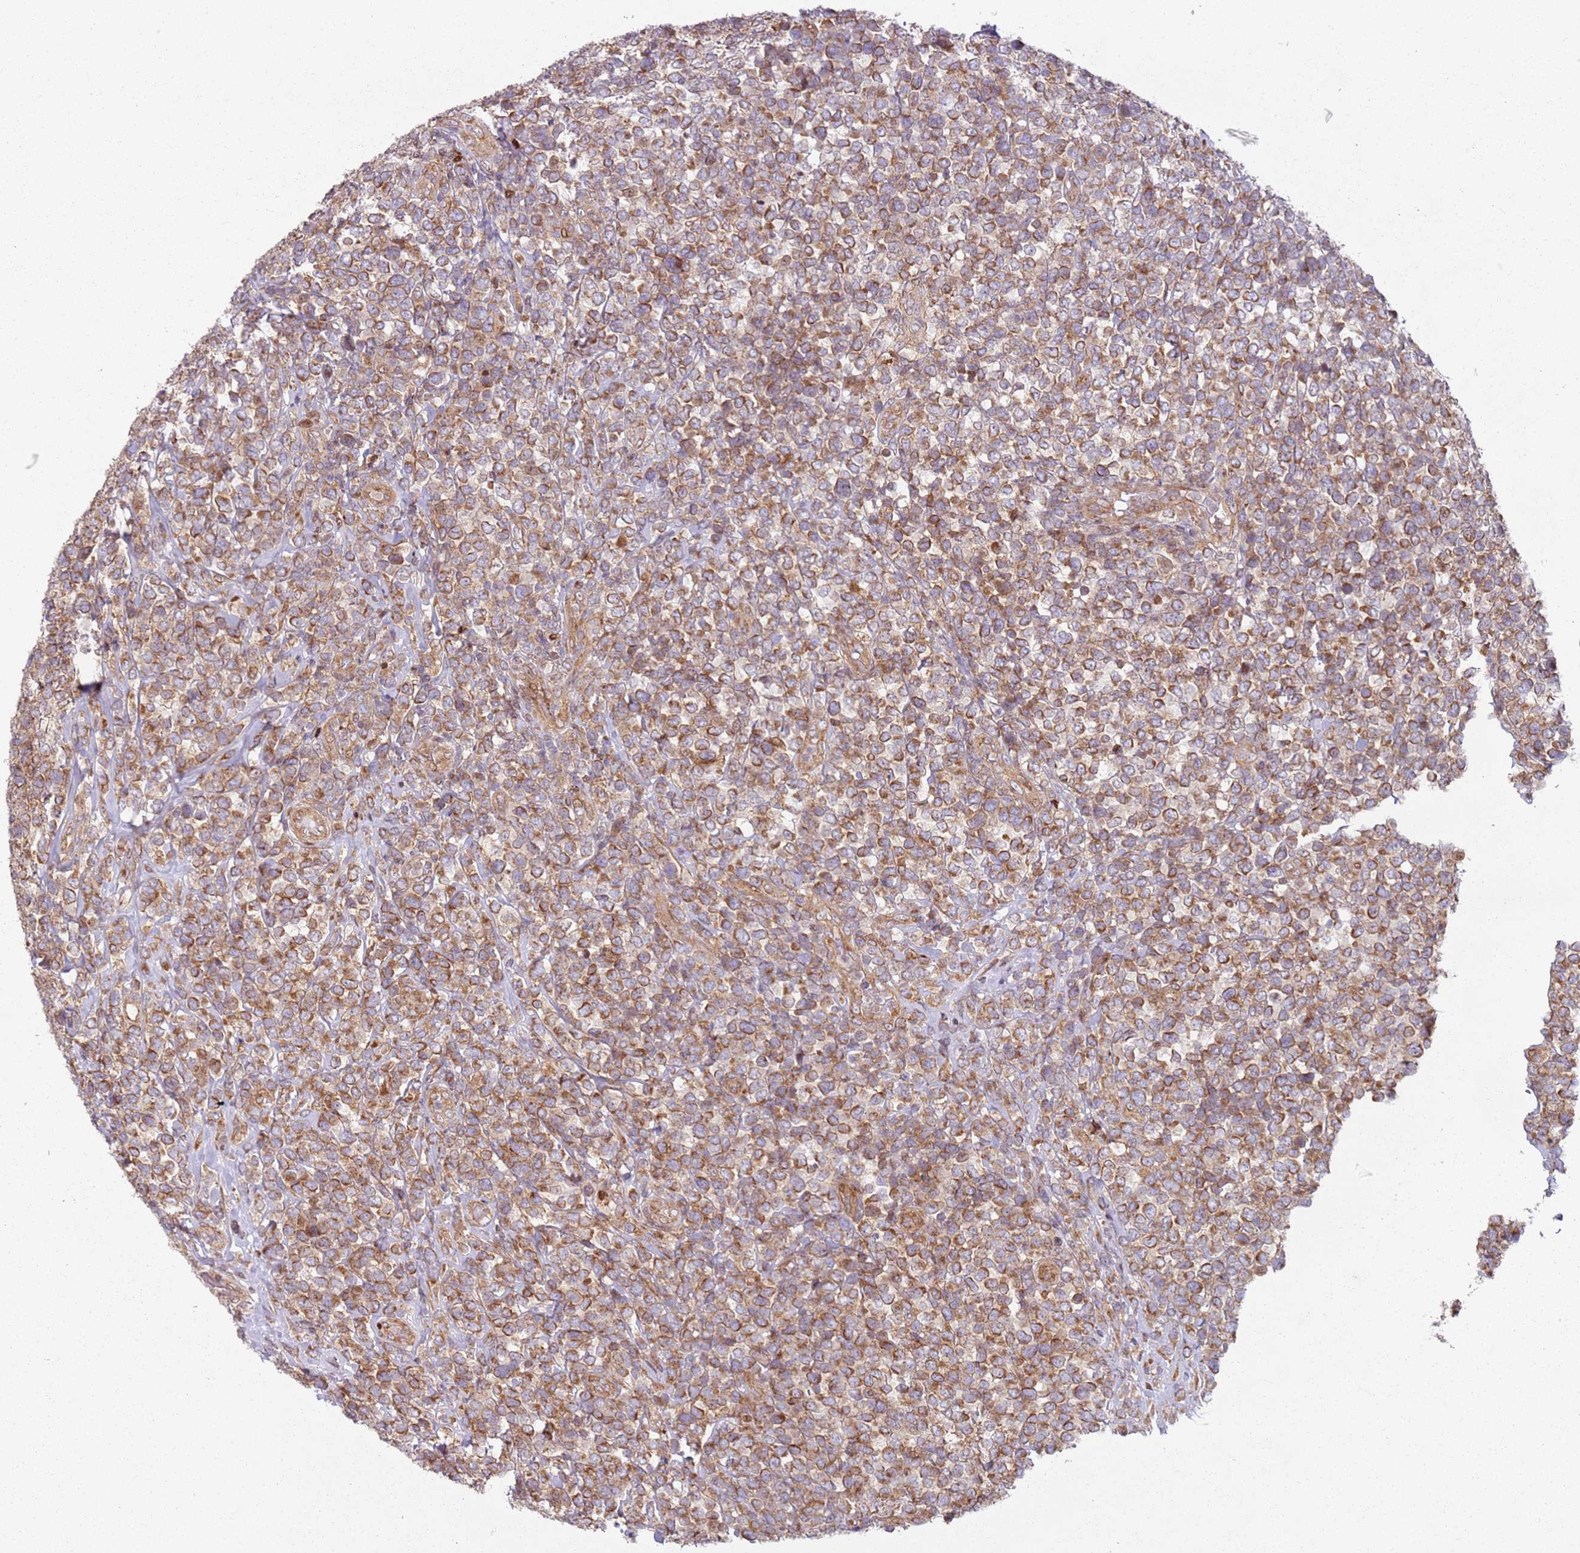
{"staining": {"intensity": "moderate", "quantity": ">75%", "location": "cytoplasmic/membranous"}, "tissue": "lymphoma", "cell_type": "Tumor cells", "image_type": "cancer", "snomed": [{"axis": "morphology", "description": "Malignant lymphoma, non-Hodgkin's type, High grade"}, {"axis": "topography", "description": "Soft tissue"}], "caption": "DAB immunohistochemical staining of human lymphoma displays moderate cytoplasmic/membranous protein positivity in about >75% of tumor cells.", "gene": "HNRNPLL", "patient": {"sex": "female", "age": 56}}